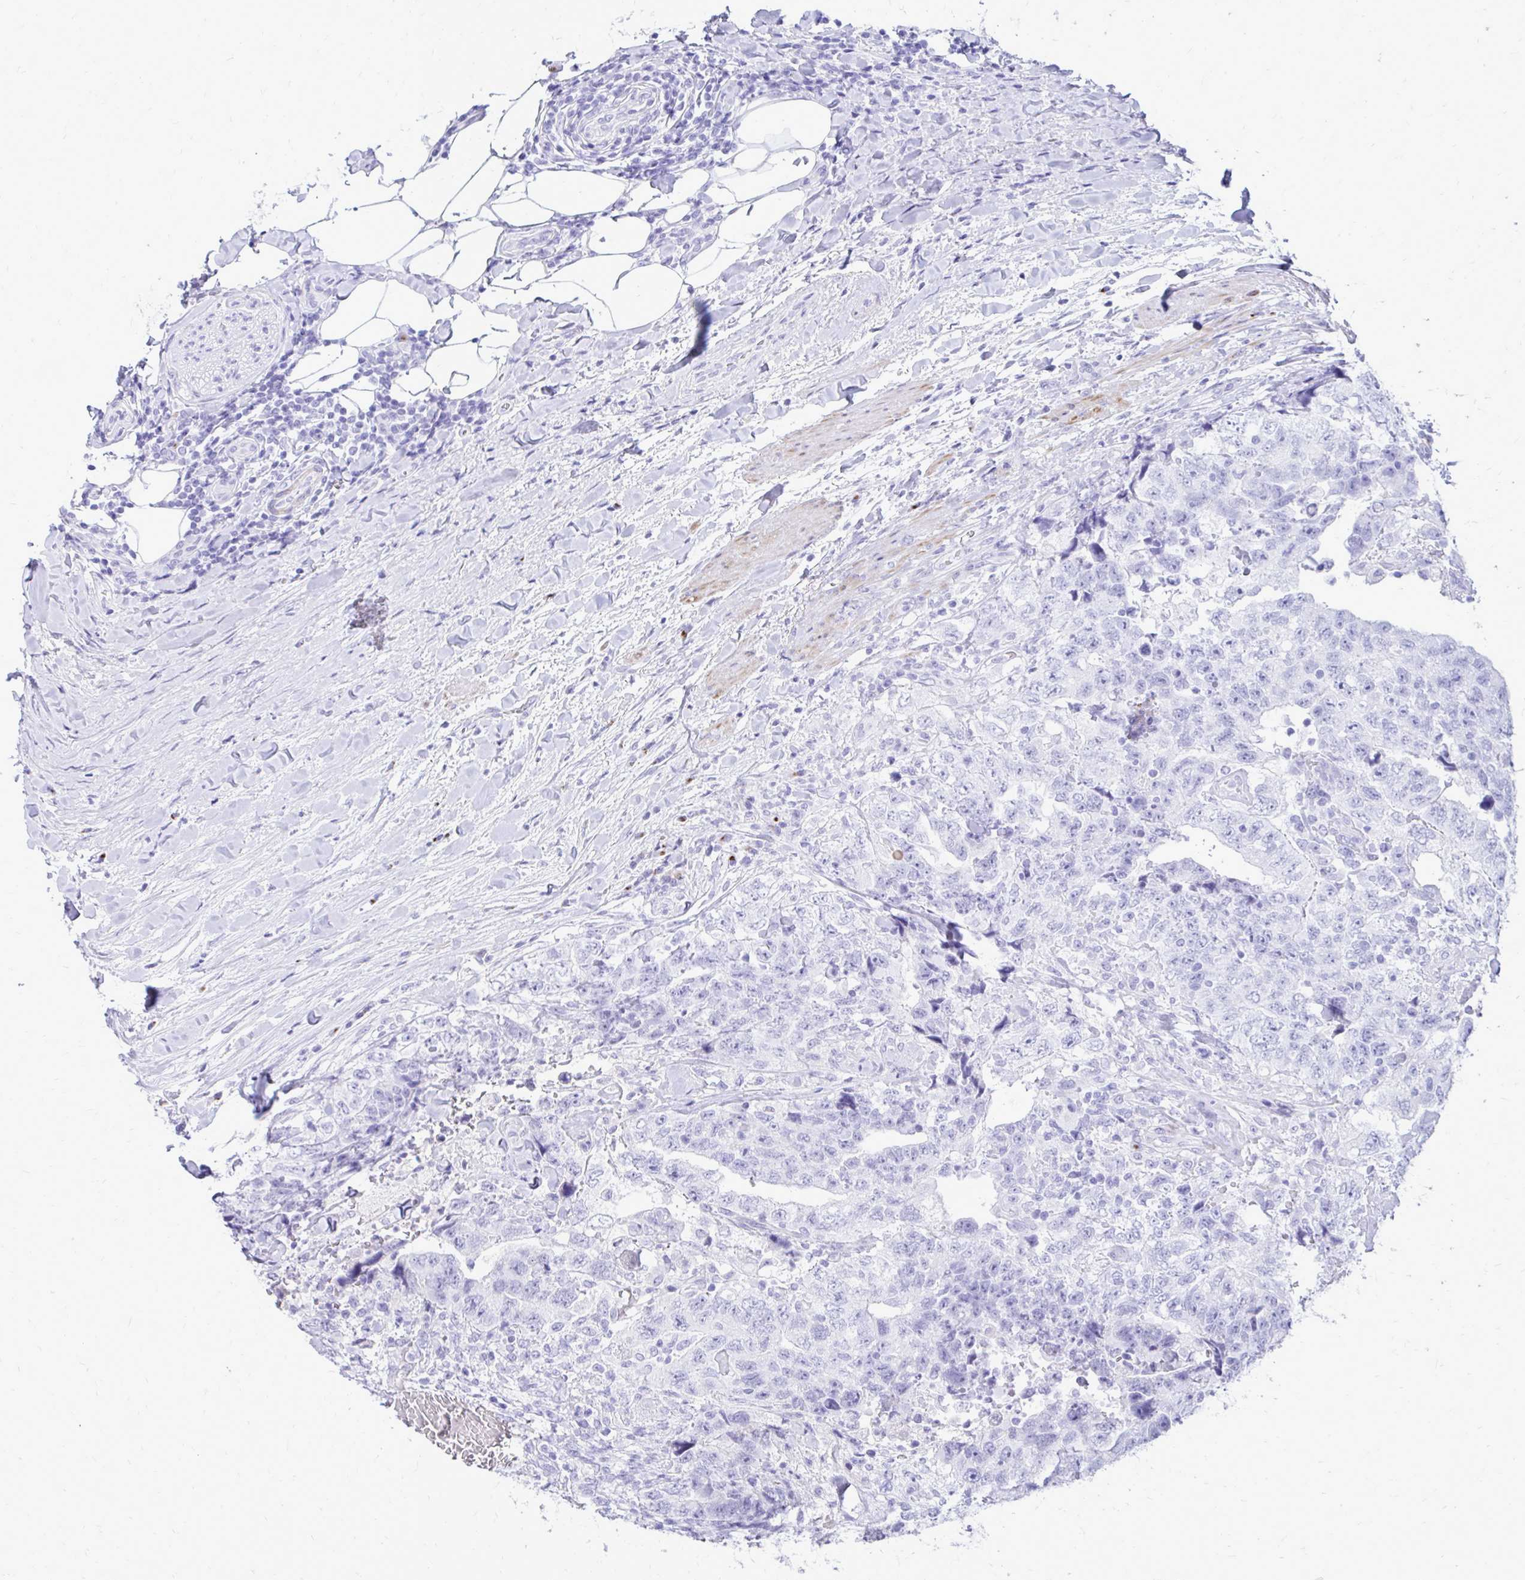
{"staining": {"intensity": "negative", "quantity": "none", "location": "none"}, "tissue": "testis cancer", "cell_type": "Tumor cells", "image_type": "cancer", "snomed": [{"axis": "morphology", "description": "Carcinoma, Embryonal, NOS"}, {"axis": "topography", "description": "Testis"}], "caption": "Immunohistochemical staining of human embryonal carcinoma (testis) exhibits no significant staining in tumor cells.", "gene": "ANKDD1B", "patient": {"sex": "male", "age": 24}}